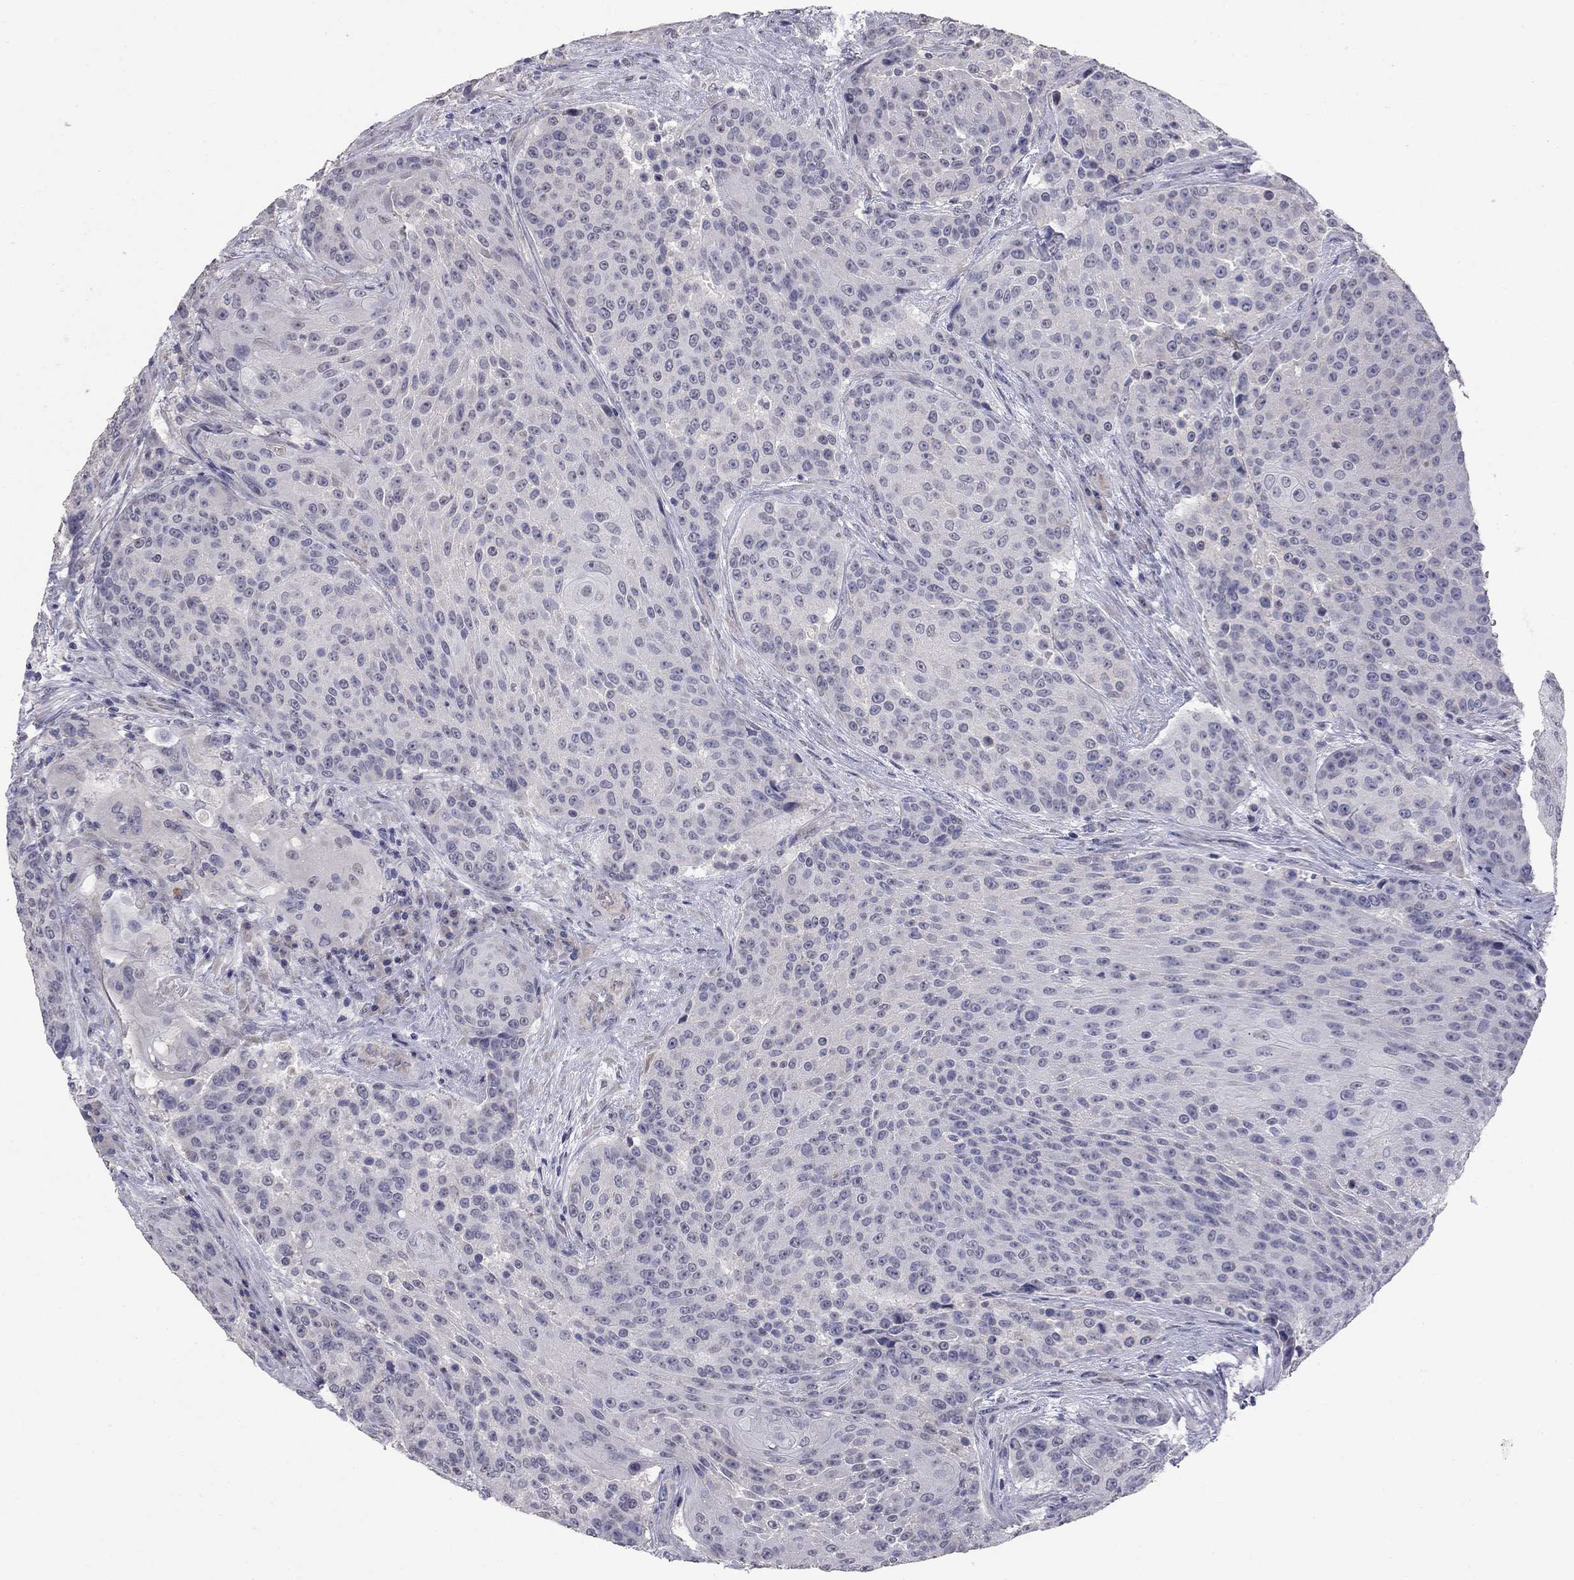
{"staining": {"intensity": "negative", "quantity": "none", "location": "none"}, "tissue": "urothelial cancer", "cell_type": "Tumor cells", "image_type": "cancer", "snomed": [{"axis": "morphology", "description": "Urothelial carcinoma, High grade"}, {"axis": "topography", "description": "Urinary bladder"}], "caption": "Immunohistochemistry (IHC) of human high-grade urothelial carcinoma exhibits no positivity in tumor cells. (DAB immunohistochemistry (IHC) with hematoxylin counter stain).", "gene": "PRRT2", "patient": {"sex": "female", "age": 63}}